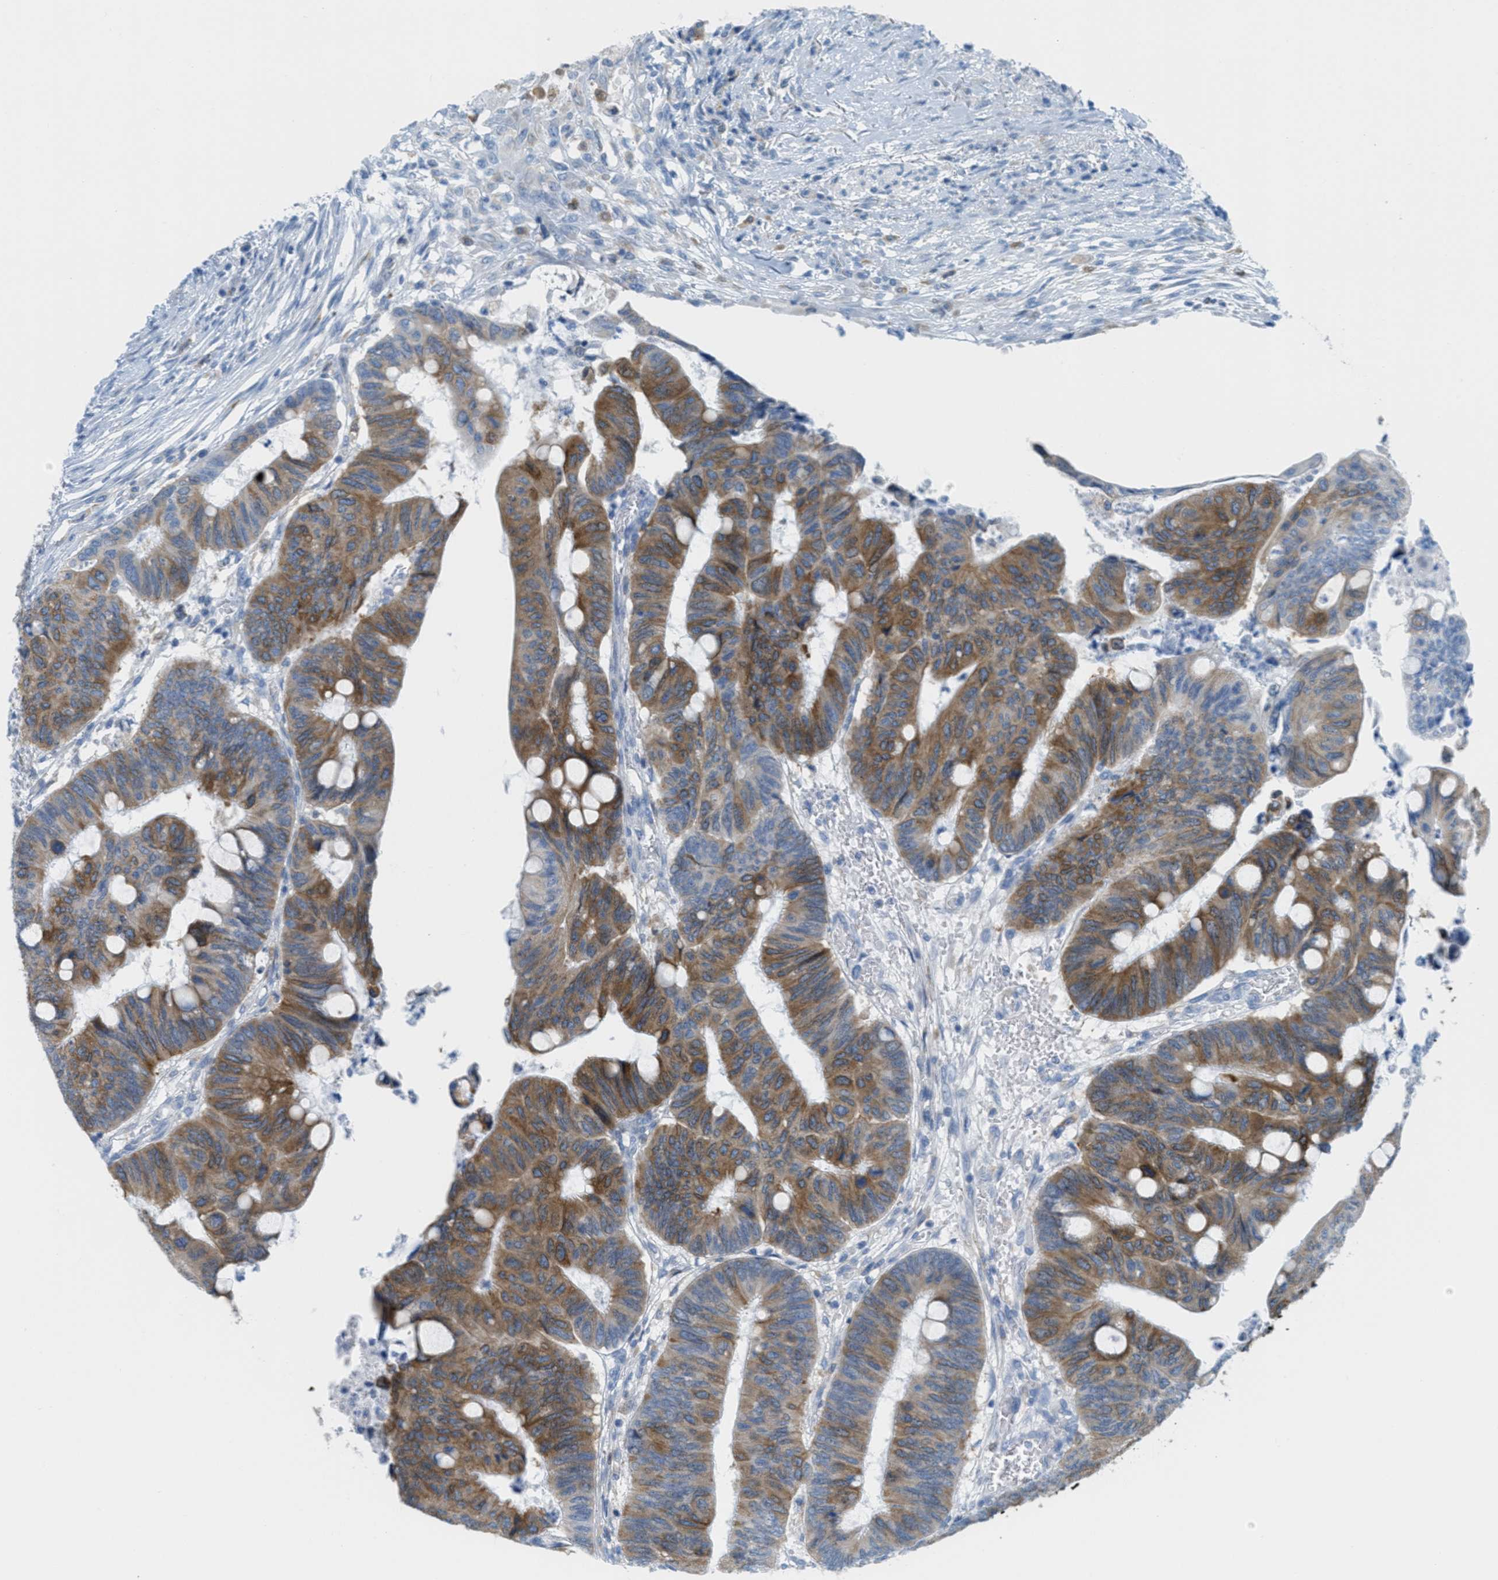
{"staining": {"intensity": "moderate", "quantity": ">75%", "location": "cytoplasmic/membranous"}, "tissue": "colorectal cancer", "cell_type": "Tumor cells", "image_type": "cancer", "snomed": [{"axis": "morphology", "description": "Normal tissue, NOS"}, {"axis": "morphology", "description": "Adenocarcinoma, NOS"}, {"axis": "topography", "description": "Rectum"}, {"axis": "topography", "description": "Peripheral nerve tissue"}], "caption": "This micrograph shows immunohistochemistry (IHC) staining of adenocarcinoma (colorectal), with medium moderate cytoplasmic/membranous staining in about >75% of tumor cells.", "gene": "TEX264", "patient": {"sex": "male", "age": 92}}